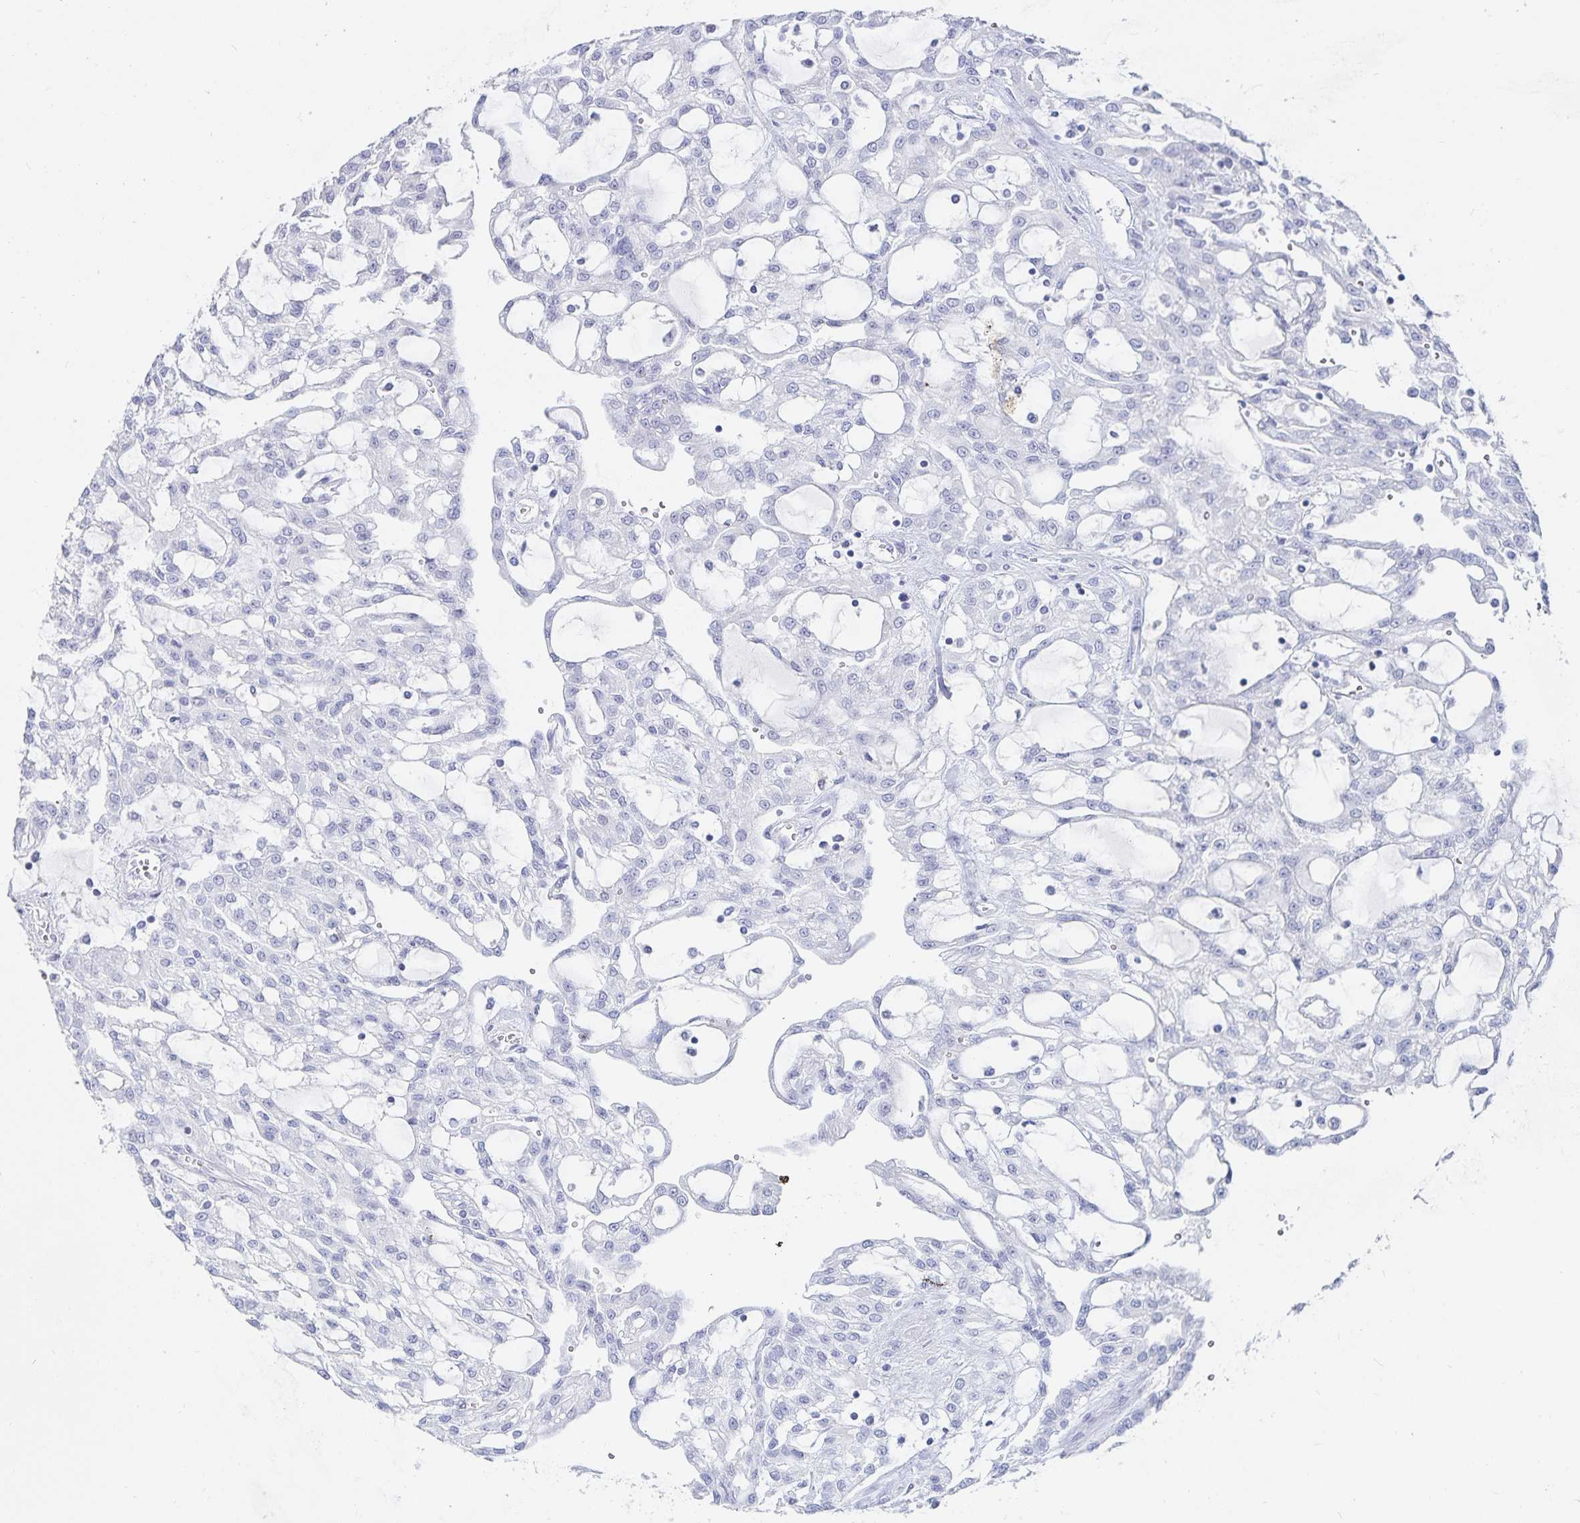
{"staining": {"intensity": "negative", "quantity": "none", "location": "none"}, "tissue": "renal cancer", "cell_type": "Tumor cells", "image_type": "cancer", "snomed": [{"axis": "morphology", "description": "Adenocarcinoma, NOS"}, {"axis": "topography", "description": "Kidney"}], "caption": "Immunohistochemistry (IHC) photomicrograph of adenocarcinoma (renal) stained for a protein (brown), which shows no staining in tumor cells.", "gene": "SFTPA1", "patient": {"sex": "male", "age": 63}}